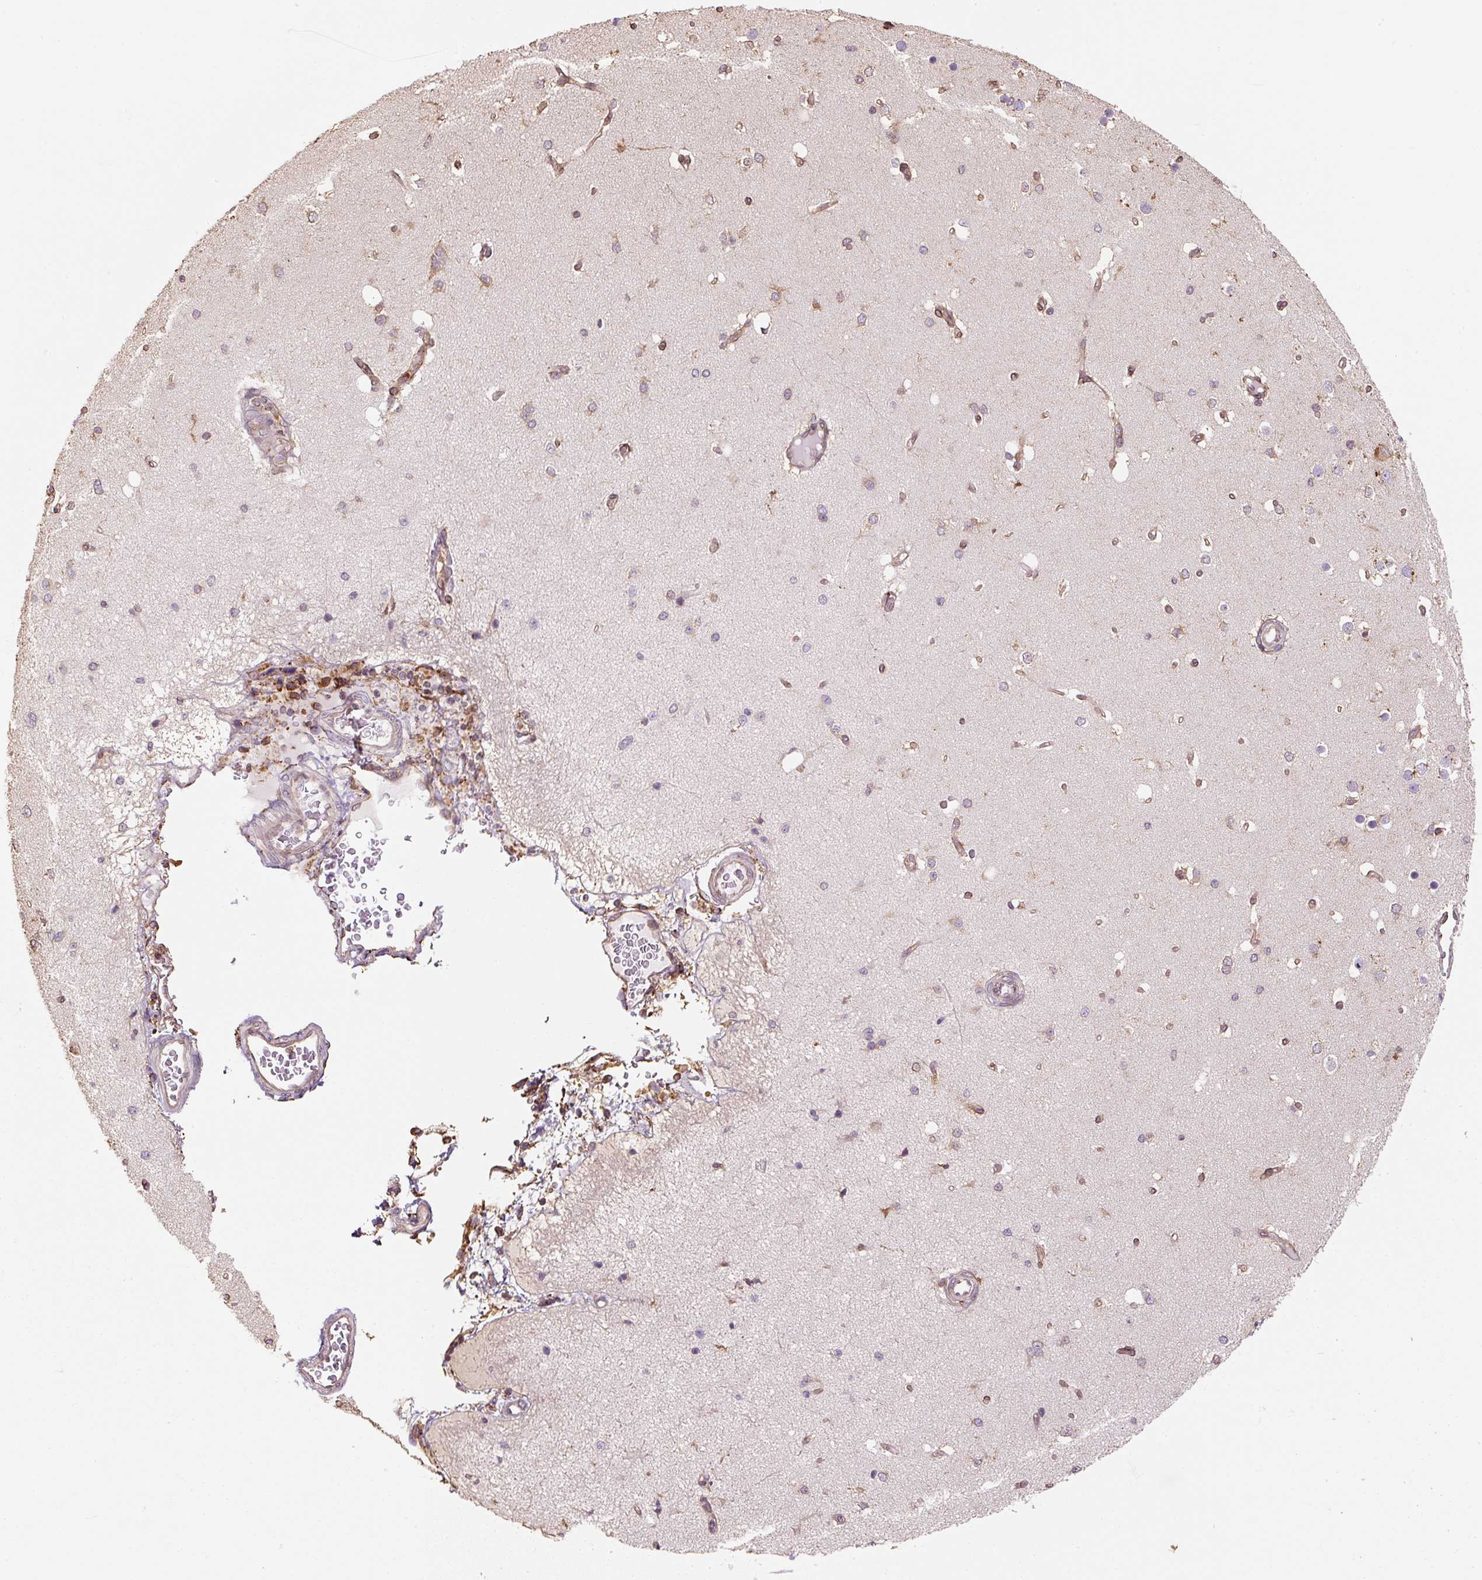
{"staining": {"intensity": "moderate", "quantity": ">75%", "location": "cytoplasmic/membranous"}, "tissue": "cerebral cortex", "cell_type": "Endothelial cells", "image_type": "normal", "snomed": [{"axis": "morphology", "description": "Normal tissue, NOS"}, {"axis": "morphology", "description": "Inflammation, NOS"}, {"axis": "topography", "description": "Cerebral cortex"}], "caption": "Moderate cytoplasmic/membranous staining for a protein is present in about >75% of endothelial cells of normal cerebral cortex using IHC.", "gene": "PRKCSH", "patient": {"sex": "male", "age": 6}}